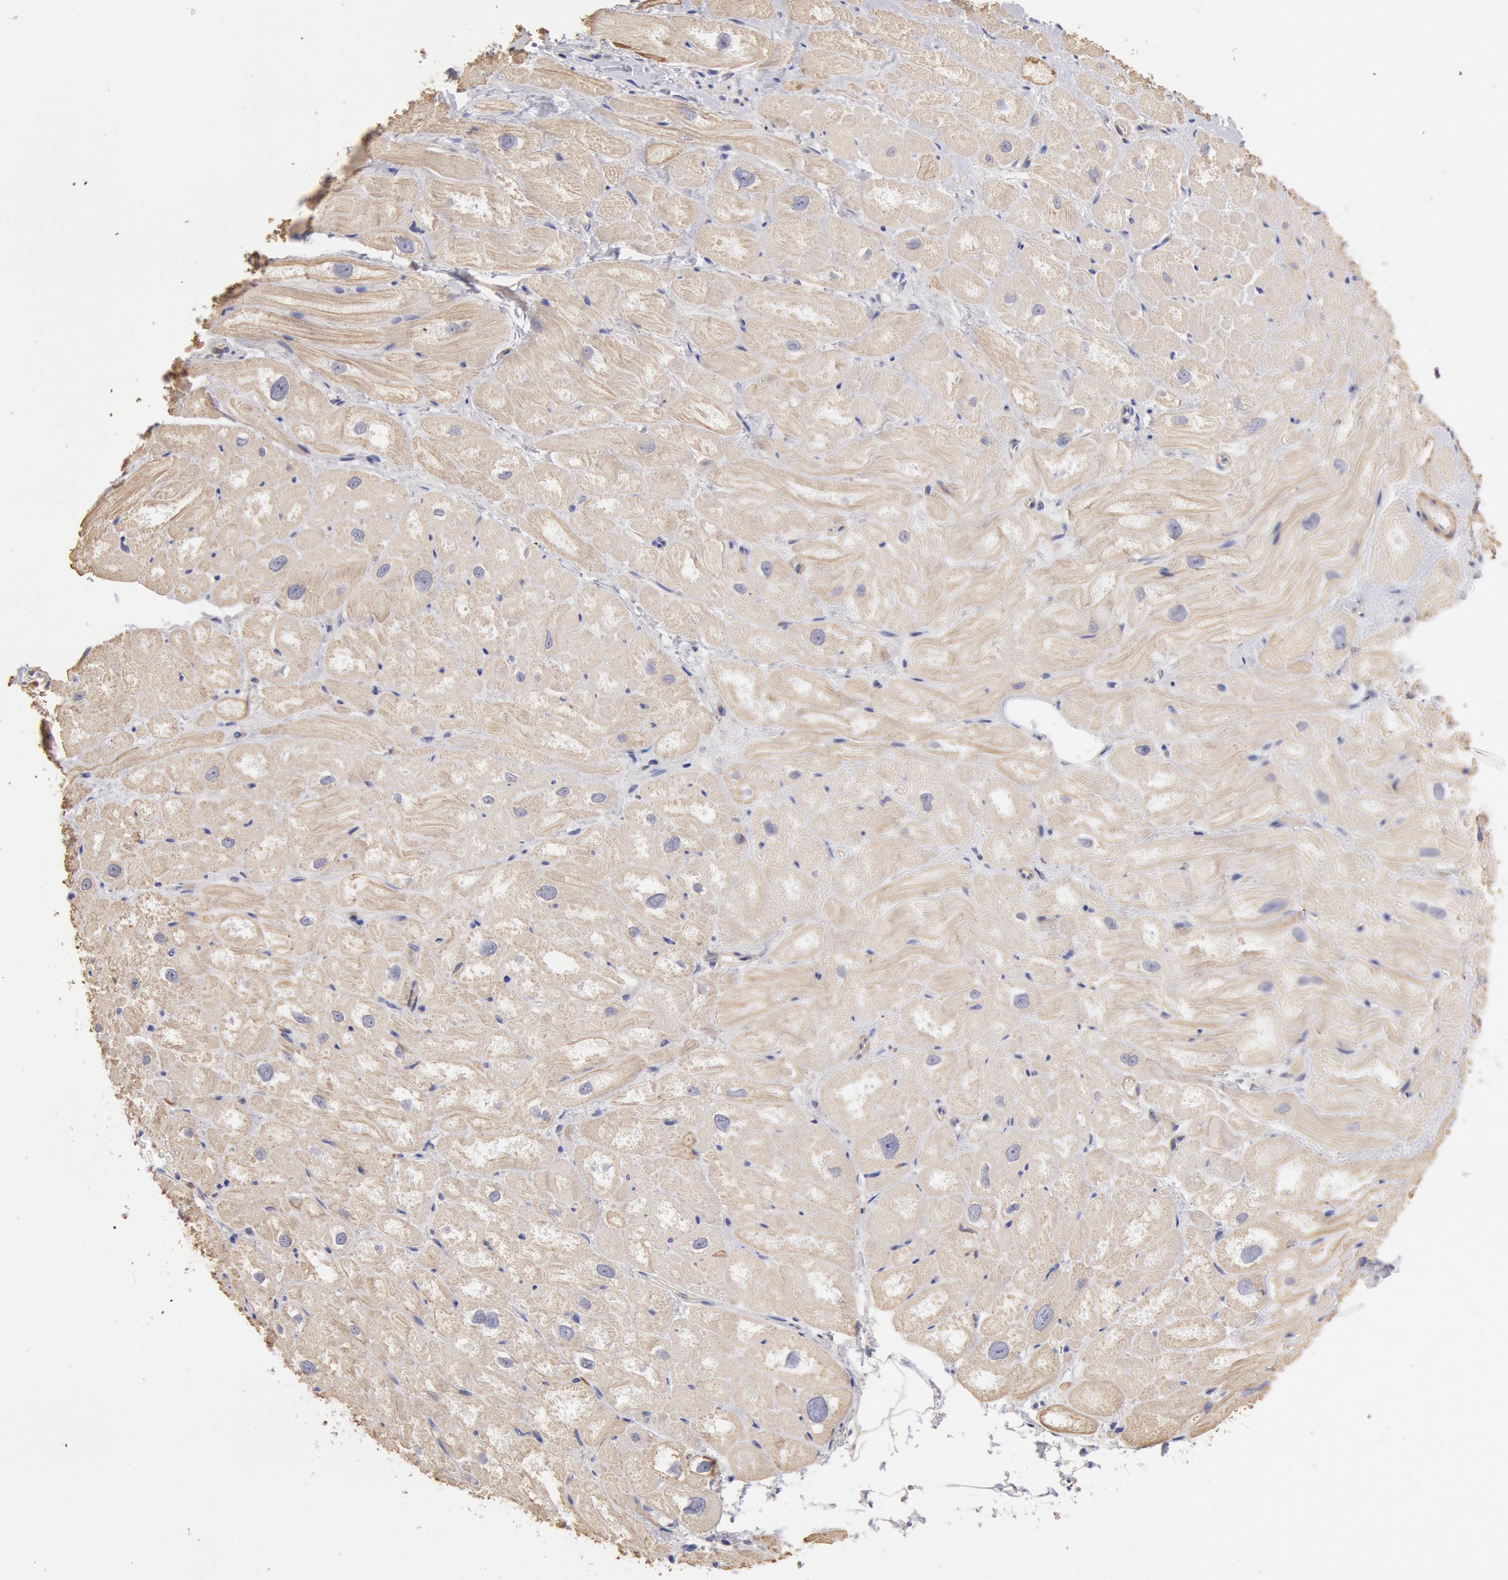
{"staining": {"intensity": "weak", "quantity": ">75%", "location": "cytoplasmic/membranous"}, "tissue": "heart muscle", "cell_type": "Cardiomyocytes", "image_type": "normal", "snomed": [{"axis": "morphology", "description": "Normal tissue, NOS"}, {"axis": "topography", "description": "Heart"}], "caption": "Brown immunohistochemical staining in benign human heart muscle demonstrates weak cytoplasmic/membranous expression in approximately >75% of cardiomyocytes.", "gene": "TMED8", "patient": {"sex": "male", "age": 49}}